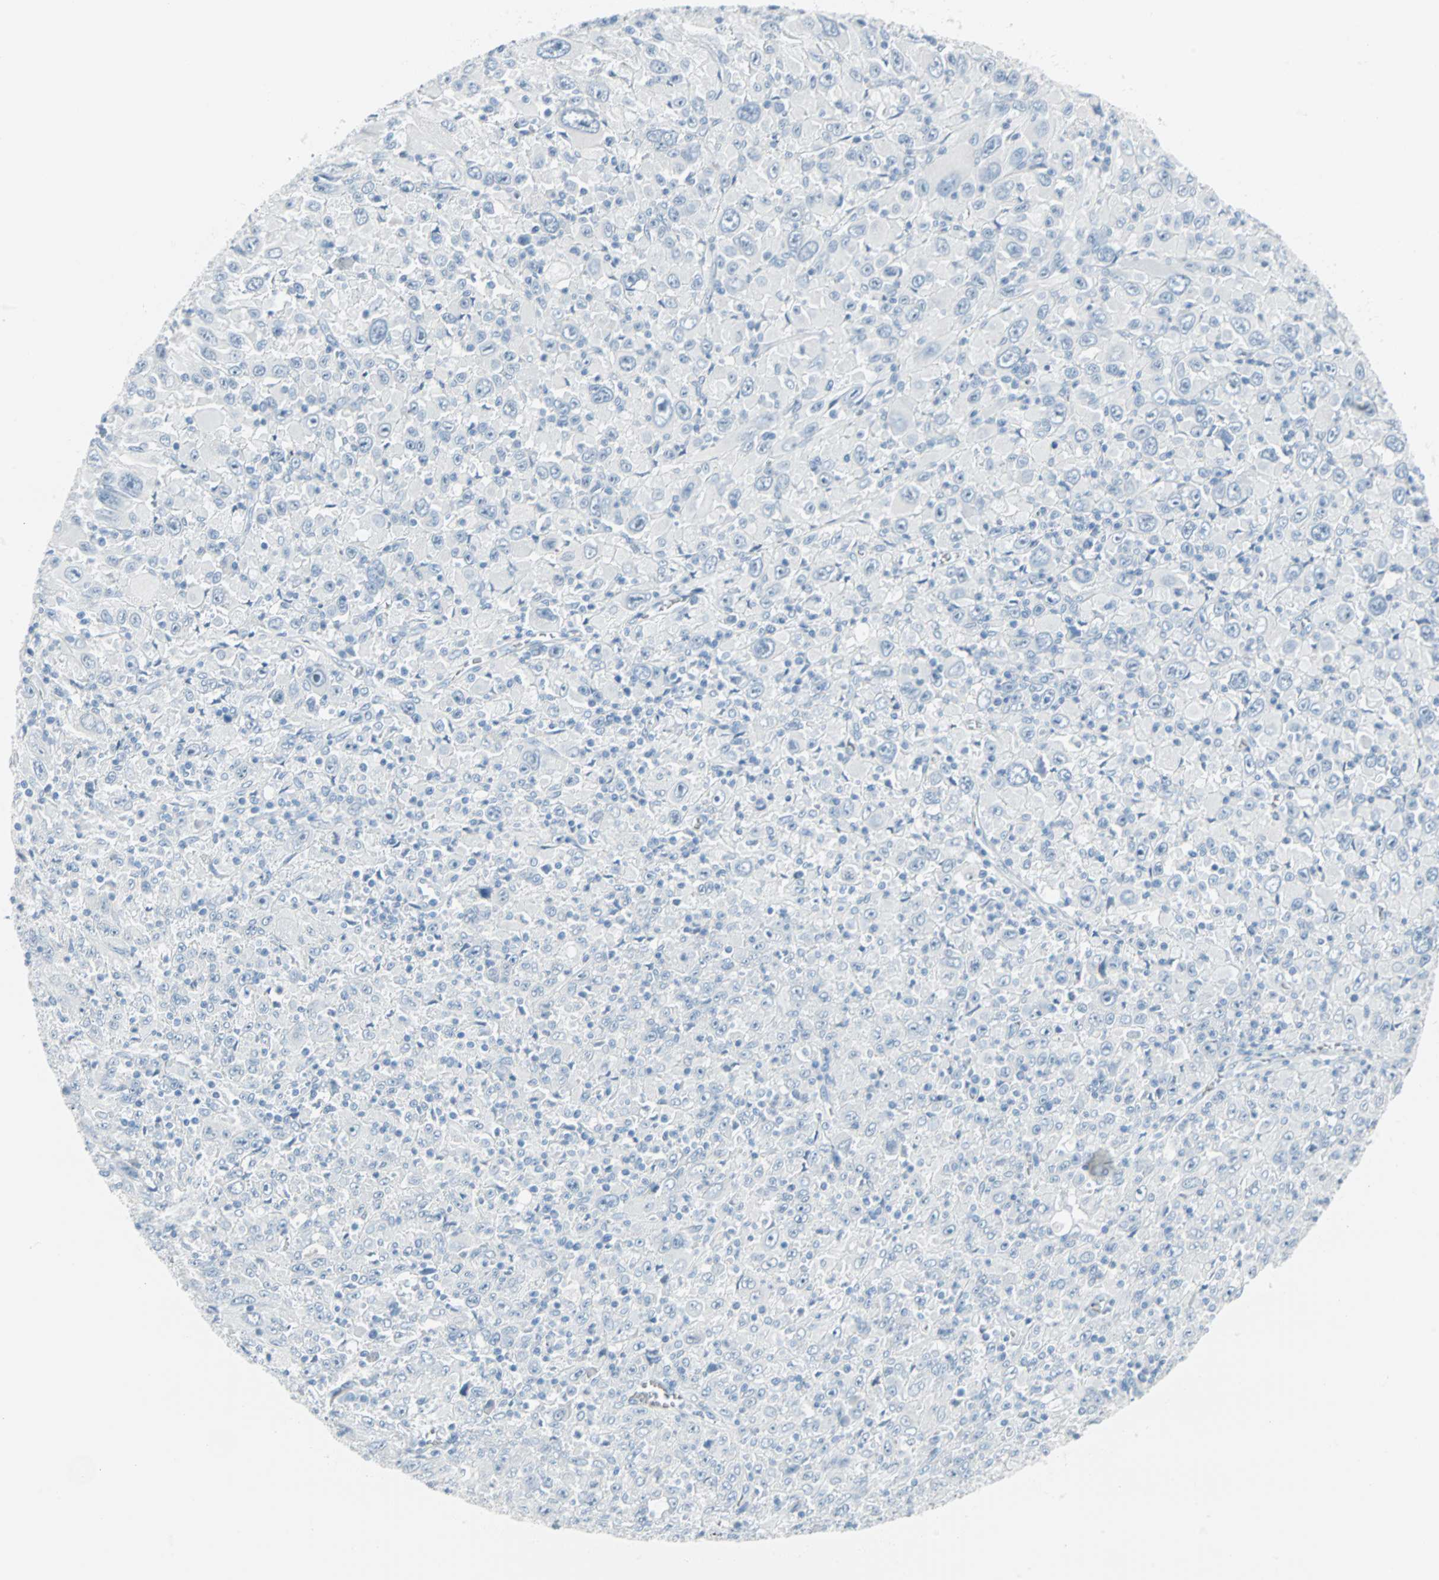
{"staining": {"intensity": "negative", "quantity": "none", "location": "none"}, "tissue": "melanoma", "cell_type": "Tumor cells", "image_type": "cancer", "snomed": [{"axis": "morphology", "description": "Malignant melanoma, Metastatic site"}, {"axis": "topography", "description": "Skin"}], "caption": "This is a histopathology image of immunohistochemistry (IHC) staining of malignant melanoma (metastatic site), which shows no staining in tumor cells.", "gene": "STX1A", "patient": {"sex": "female", "age": 56}}